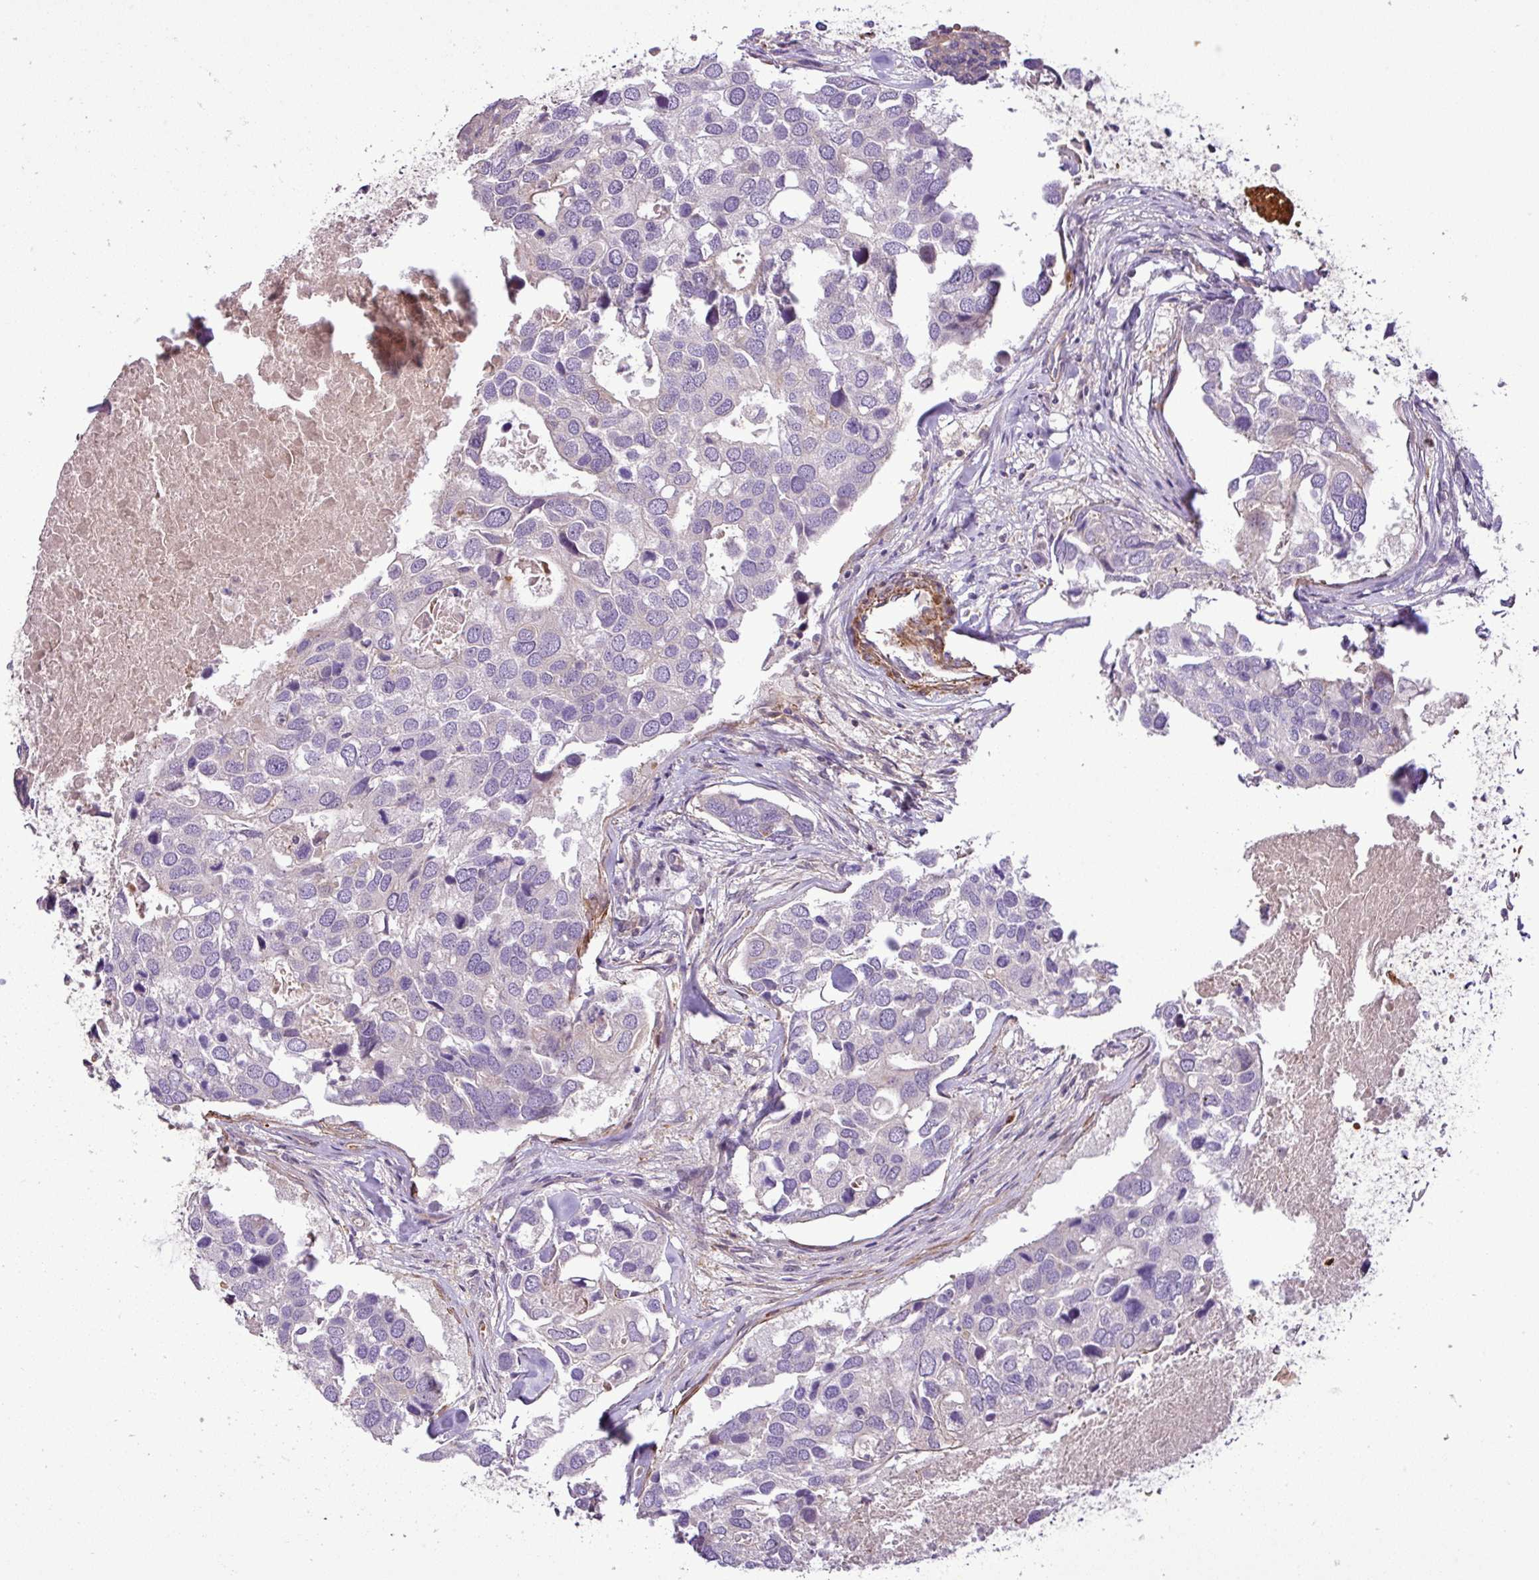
{"staining": {"intensity": "negative", "quantity": "none", "location": "none"}, "tissue": "breast cancer", "cell_type": "Tumor cells", "image_type": "cancer", "snomed": [{"axis": "morphology", "description": "Duct carcinoma"}, {"axis": "topography", "description": "Breast"}], "caption": "The immunohistochemistry histopathology image has no significant staining in tumor cells of breast invasive ductal carcinoma tissue.", "gene": "NBEAL2", "patient": {"sex": "female", "age": 83}}